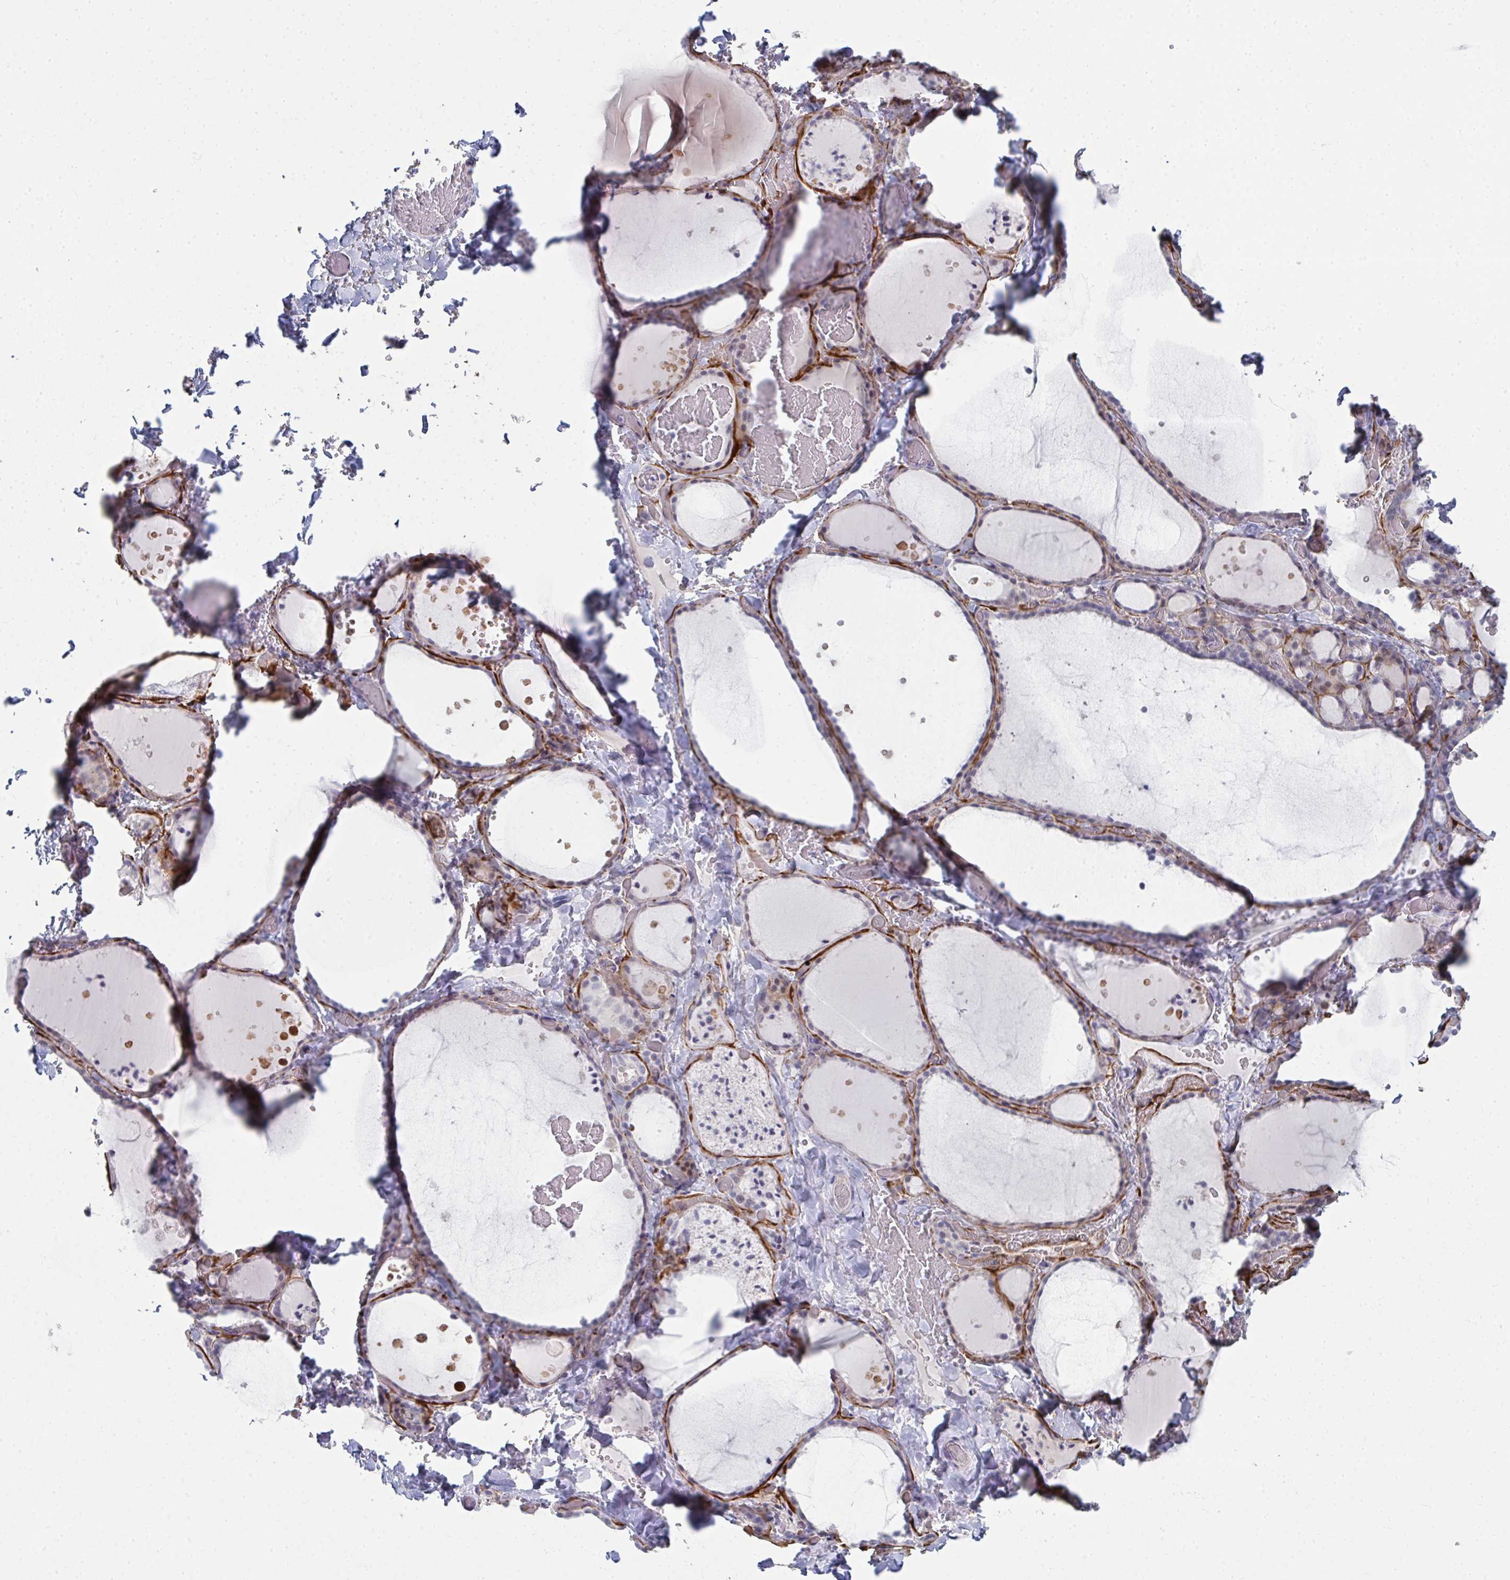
{"staining": {"intensity": "negative", "quantity": "none", "location": "none"}, "tissue": "thyroid gland", "cell_type": "Glandular cells", "image_type": "normal", "snomed": [{"axis": "morphology", "description": "Normal tissue, NOS"}, {"axis": "topography", "description": "Thyroid gland"}], "caption": "This micrograph is of normal thyroid gland stained with immunohistochemistry to label a protein in brown with the nuclei are counter-stained blue. There is no expression in glandular cells. (Brightfield microscopy of DAB (3,3'-diaminobenzidine) immunohistochemistry (IHC) at high magnification).", "gene": "A1CF", "patient": {"sex": "female", "age": 36}}